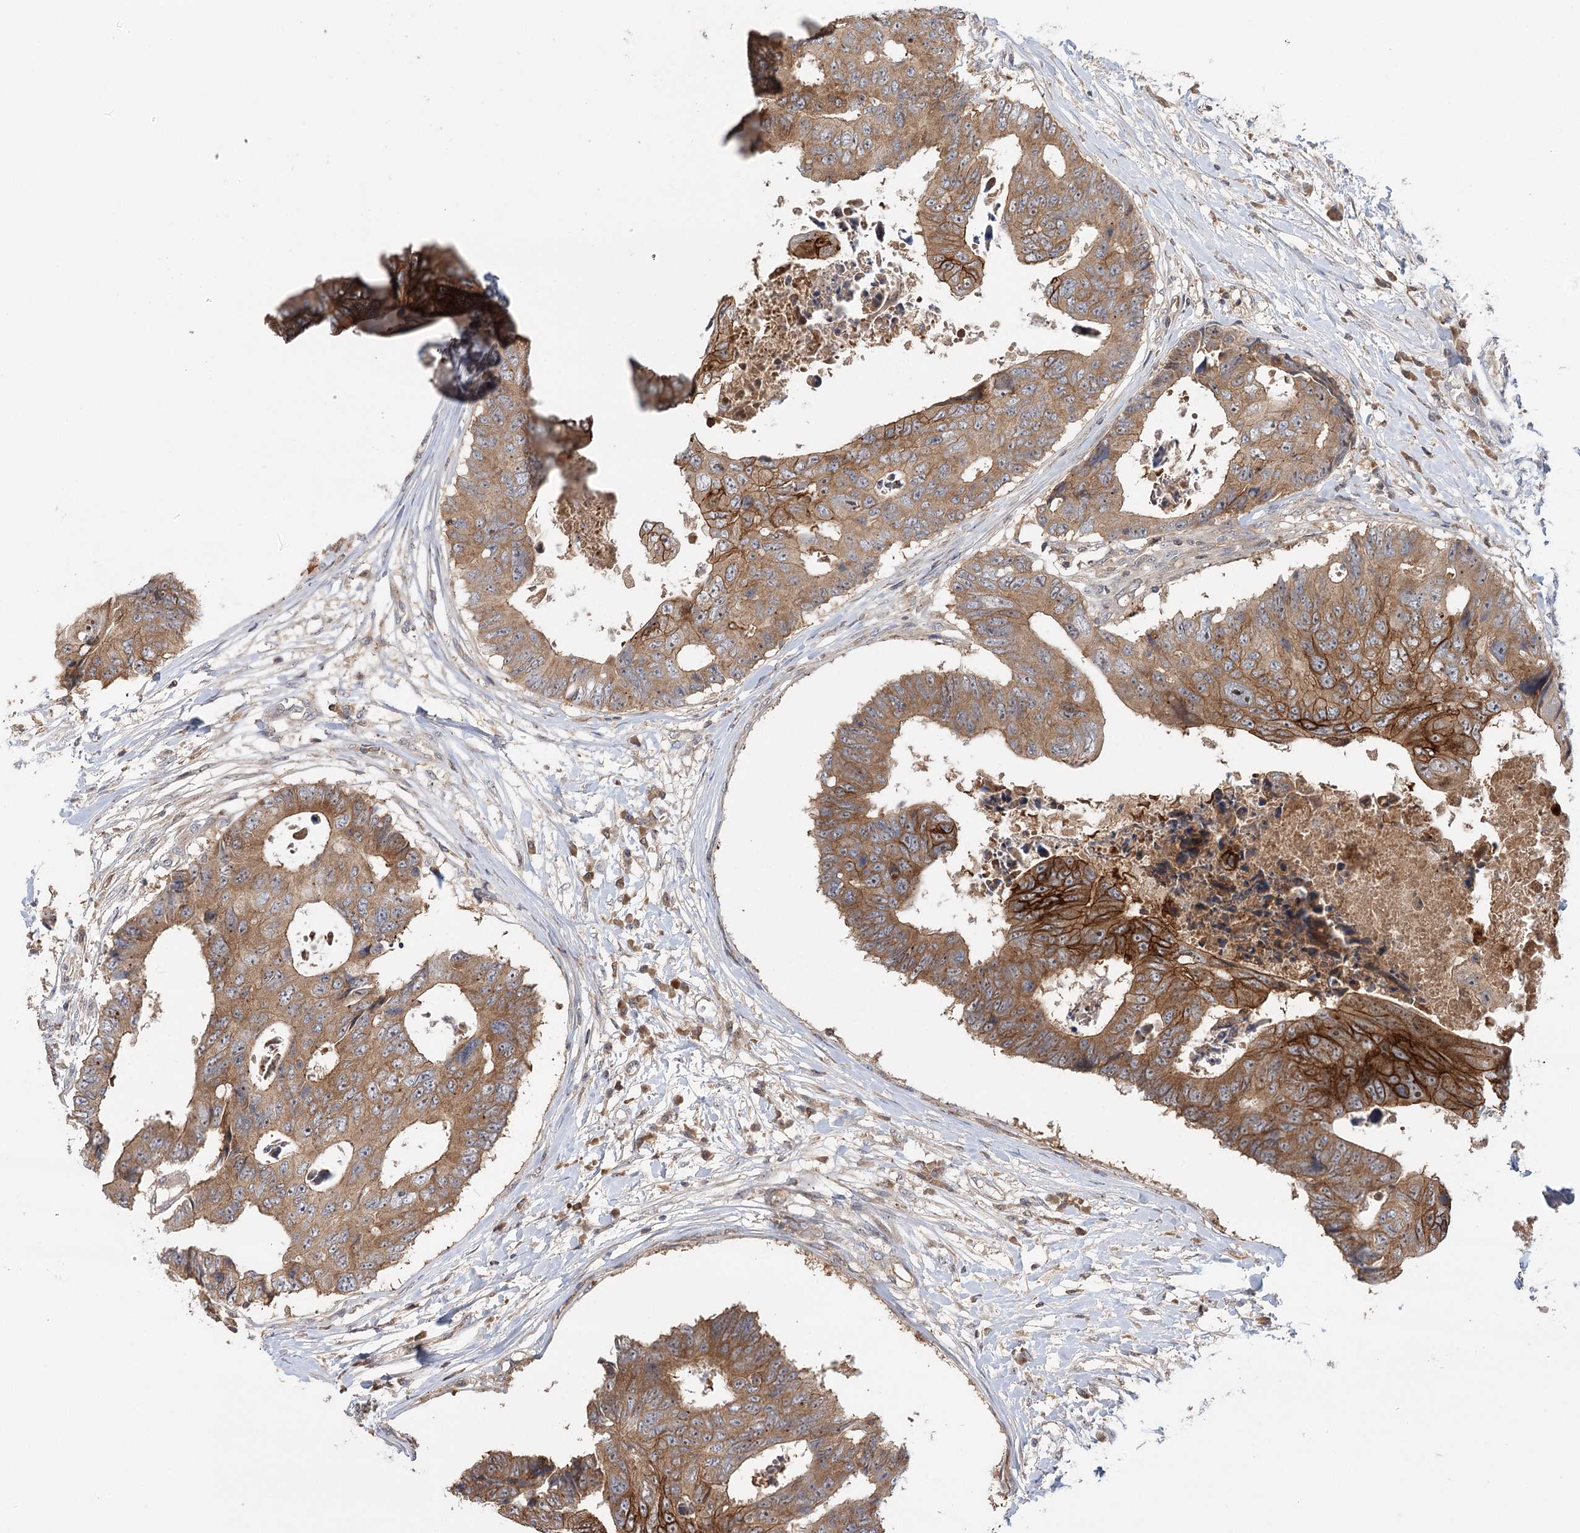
{"staining": {"intensity": "moderate", "quantity": ">75%", "location": "cytoplasmic/membranous"}, "tissue": "colorectal cancer", "cell_type": "Tumor cells", "image_type": "cancer", "snomed": [{"axis": "morphology", "description": "Adenocarcinoma, NOS"}, {"axis": "topography", "description": "Rectum"}], "caption": "Adenocarcinoma (colorectal) stained with a brown dye demonstrates moderate cytoplasmic/membranous positive expression in approximately >75% of tumor cells.", "gene": "RAPGEF6", "patient": {"sex": "male", "age": 84}}